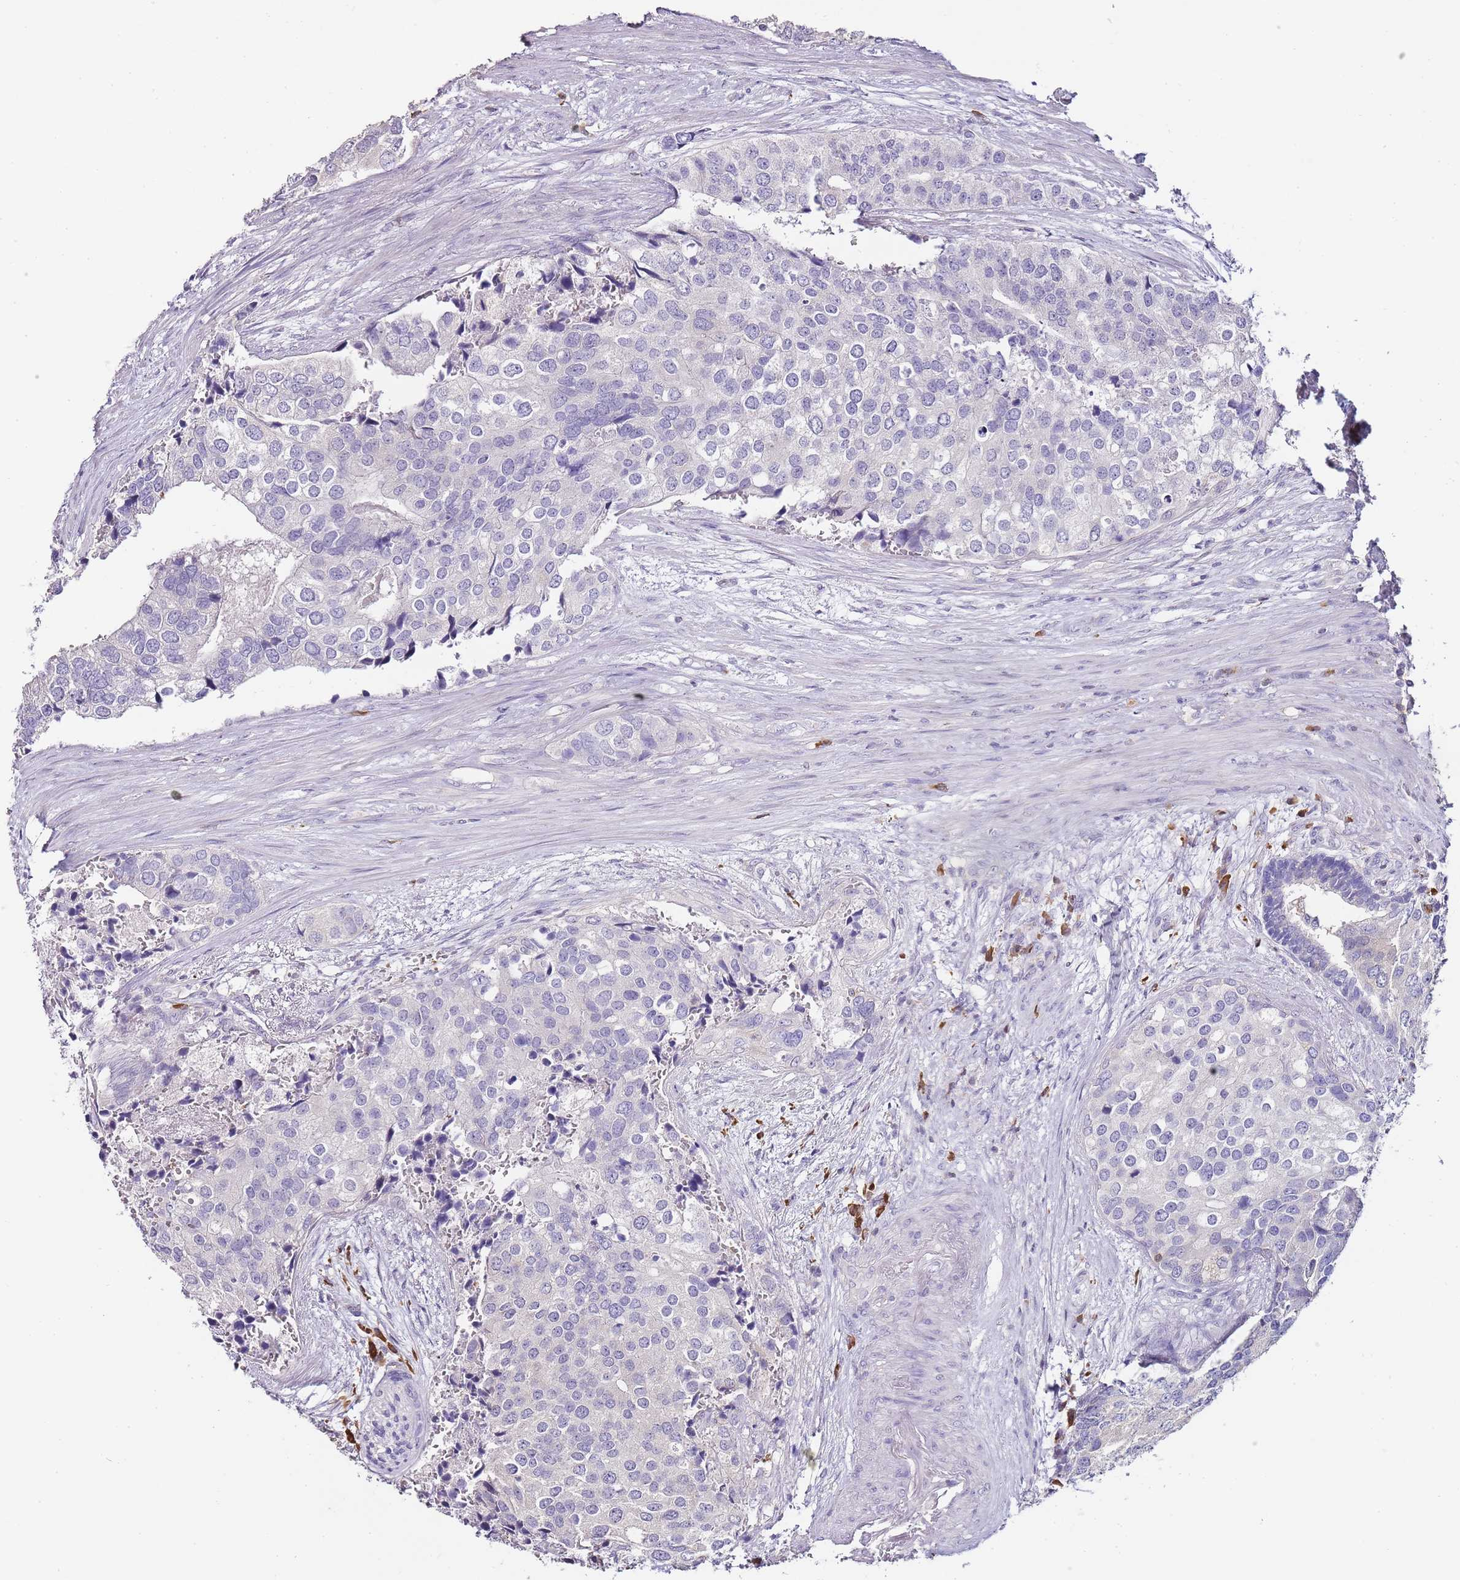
{"staining": {"intensity": "negative", "quantity": "none", "location": "none"}, "tissue": "prostate cancer", "cell_type": "Tumor cells", "image_type": "cancer", "snomed": [{"axis": "morphology", "description": "Adenocarcinoma, High grade"}, {"axis": "topography", "description": "Prostate"}], "caption": "Prostate cancer stained for a protein using IHC shows no staining tumor cells.", "gene": "ZBP1", "patient": {"sex": "male", "age": 62}}